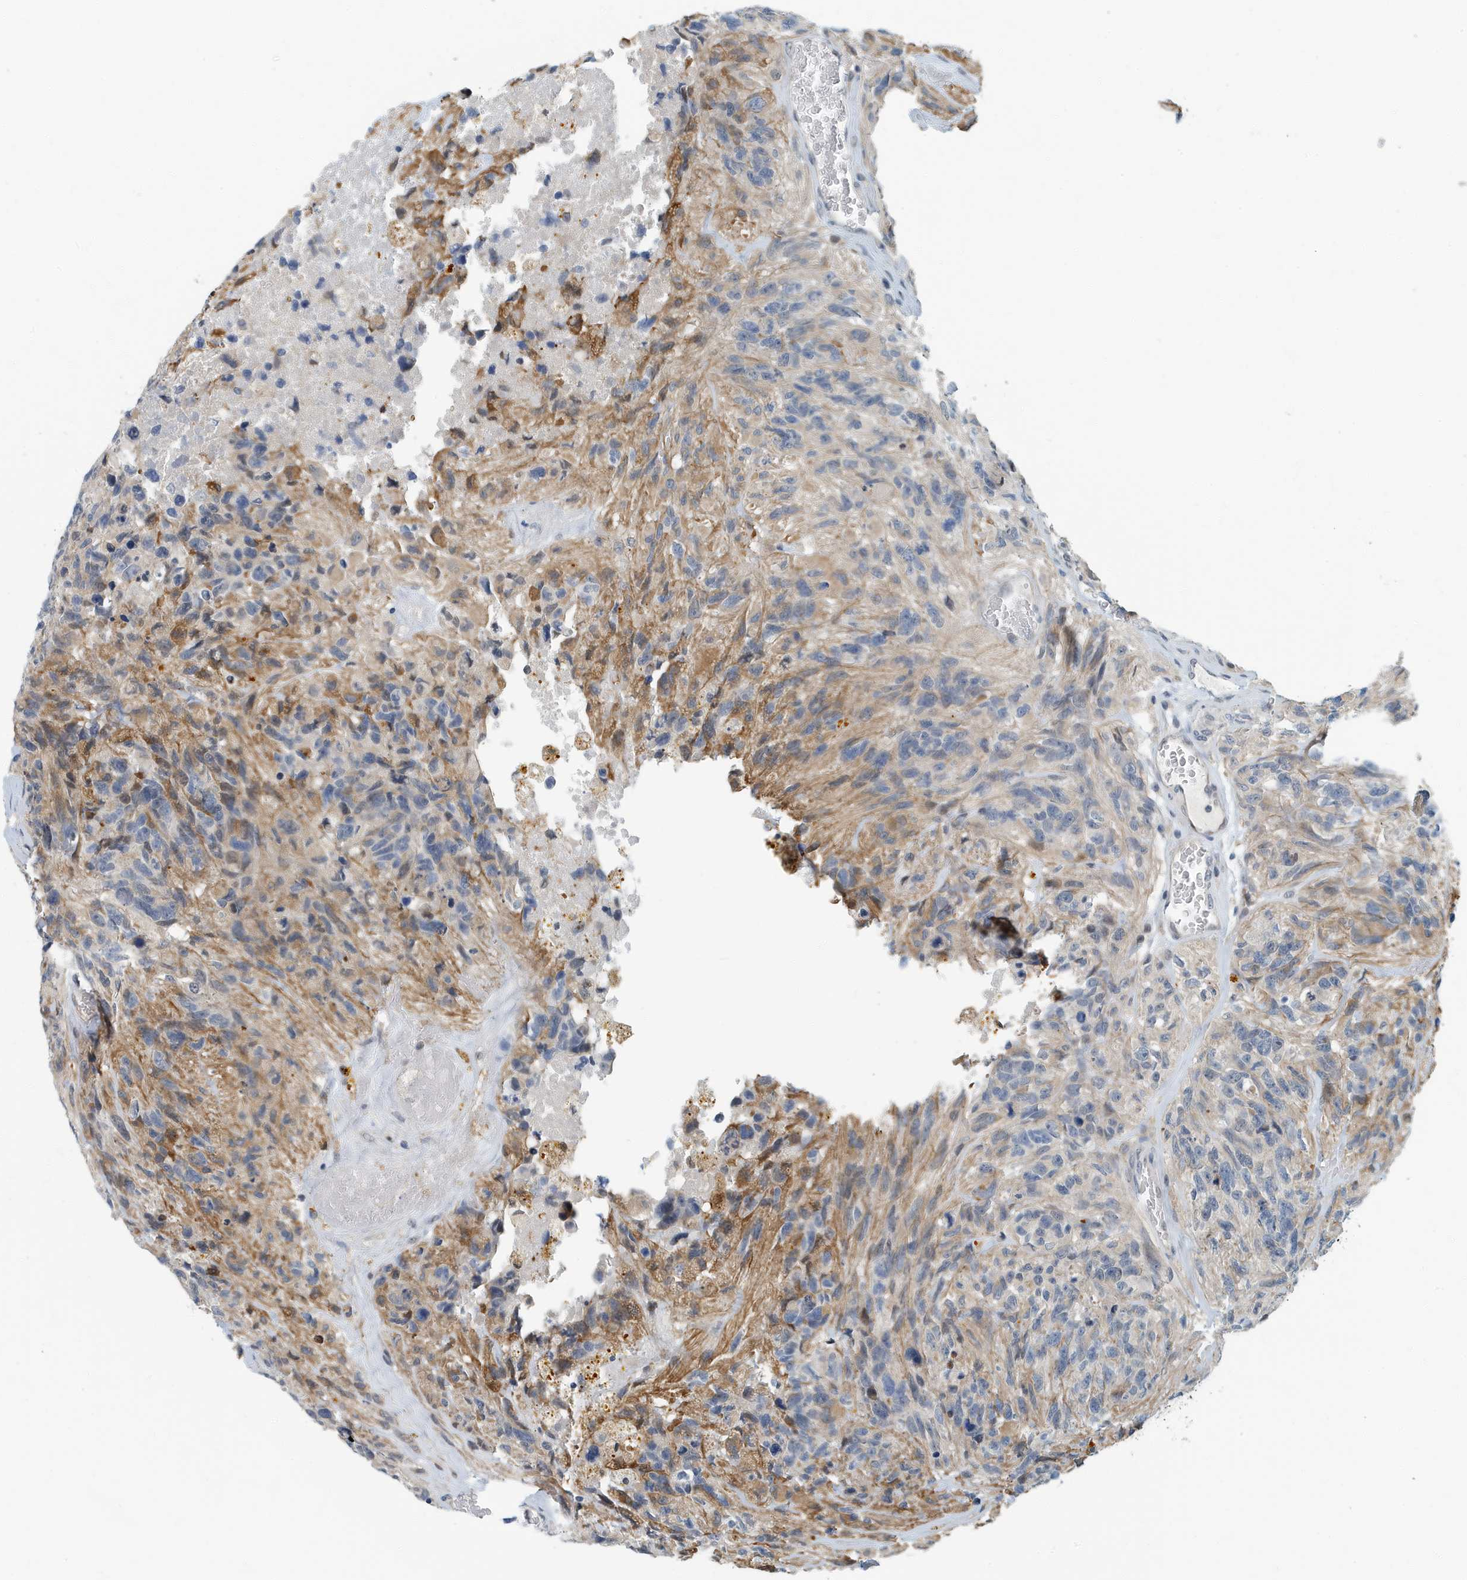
{"staining": {"intensity": "moderate", "quantity": "<25%", "location": "cytoplasmic/membranous"}, "tissue": "glioma", "cell_type": "Tumor cells", "image_type": "cancer", "snomed": [{"axis": "morphology", "description": "Glioma, malignant, High grade"}, {"axis": "topography", "description": "Brain"}], "caption": "The histopathology image displays immunohistochemical staining of glioma. There is moderate cytoplasmic/membranous expression is appreciated in about <25% of tumor cells. (brown staining indicates protein expression, while blue staining denotes nuclei).", "gene": "KIF15", "patient": {"sex": "male", "age": 69}}